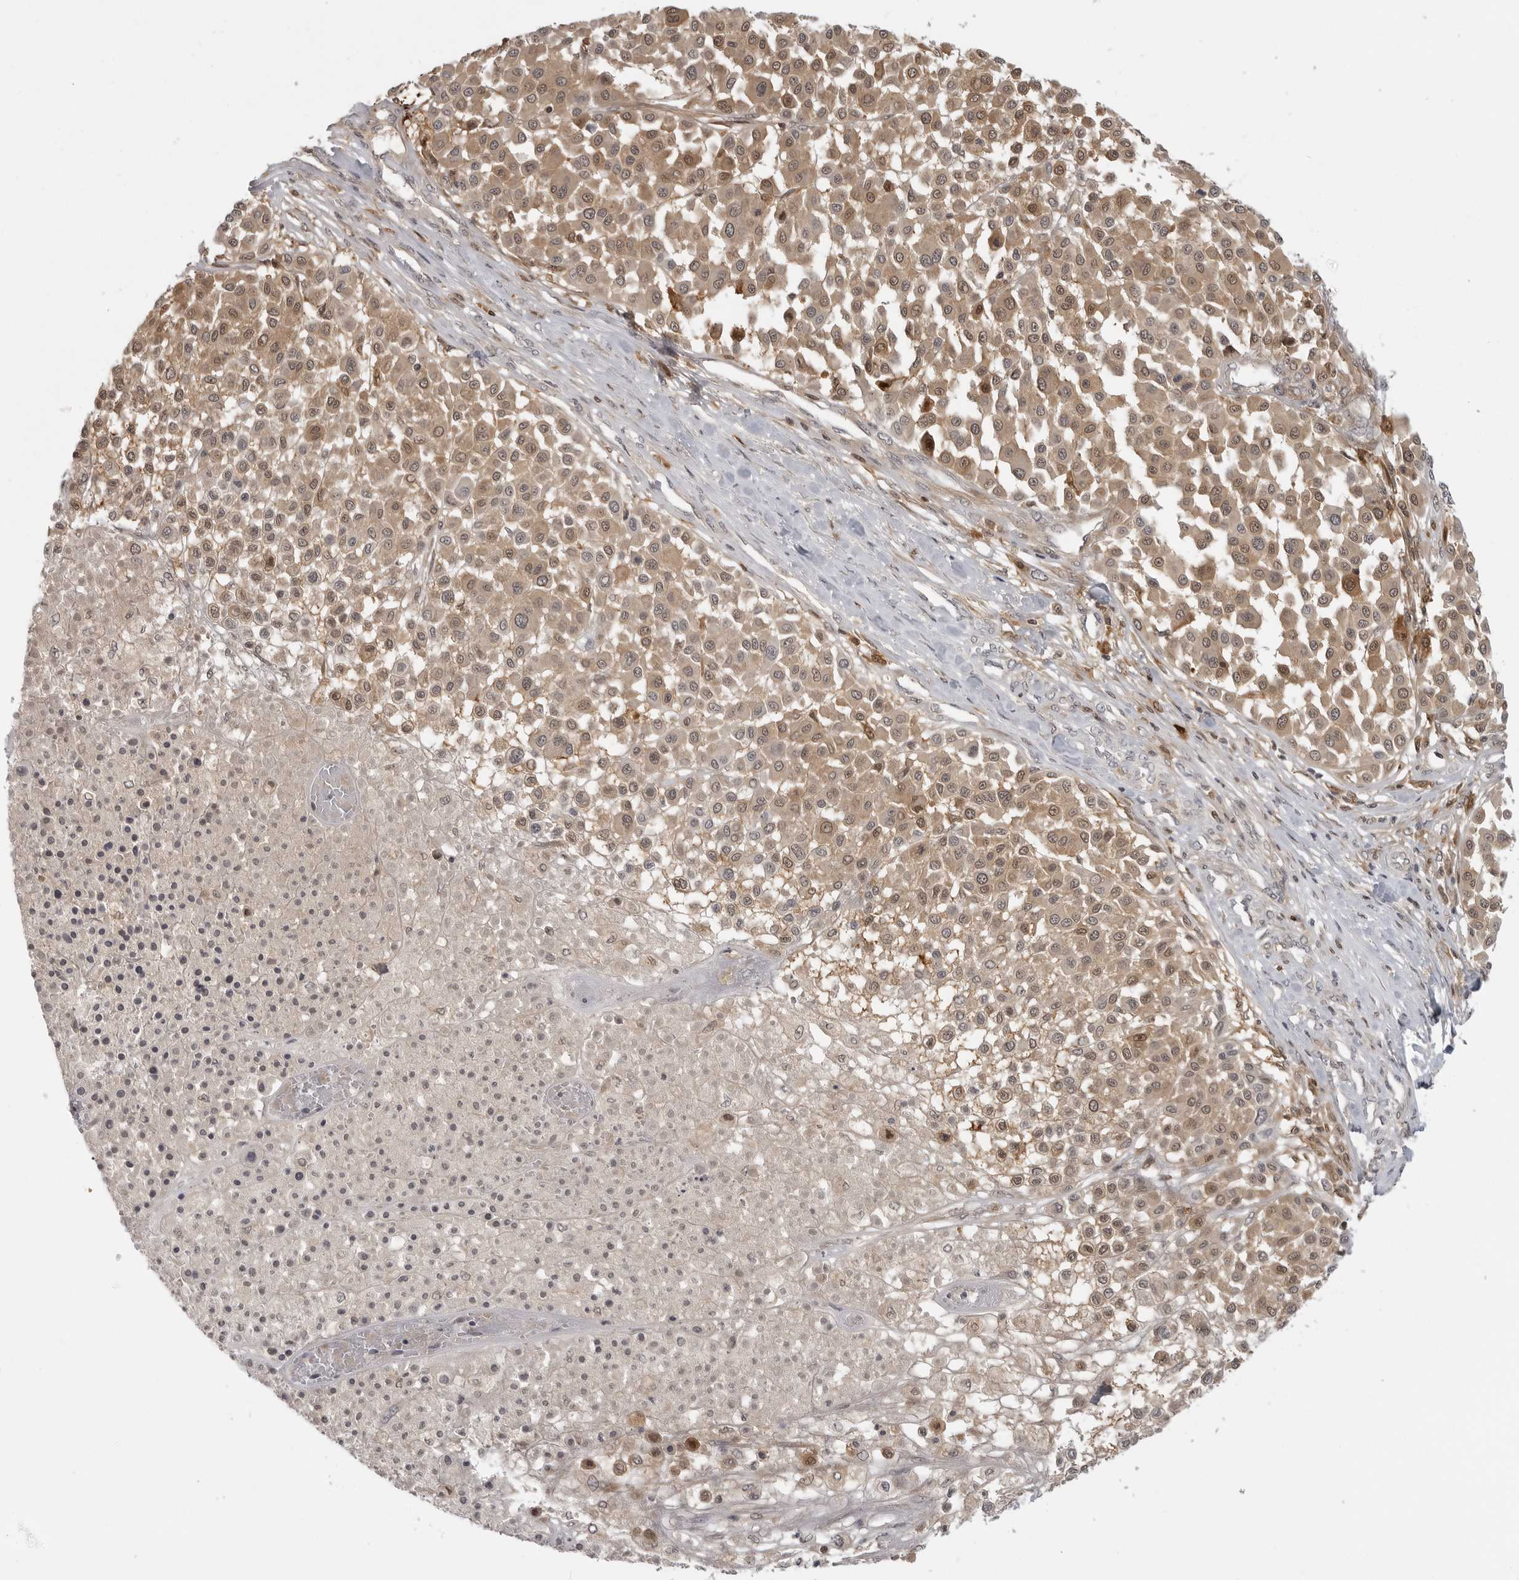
{"staining": {"intensity": "weak", "quantity": ">75%", "location": "cytoplasmic/membranous,nuclear"}, "tissue": "melanoma", "cell_type": "Tumor cells", "image_type": "cancer", "snomed": [{"axis": "morphology", "description": "Malignant melanoma, Metastatic site"}, {"axis": "topography", "description": "Soft tissue"}], "caption": "This is an image of immunohistochemistry staining of melanoma, which shows weak expression in the cytoplasmic/membranous and nuclear of tumor cells.", "gene": "CTIF", "patient": {"sex": "male", "age": 41}}